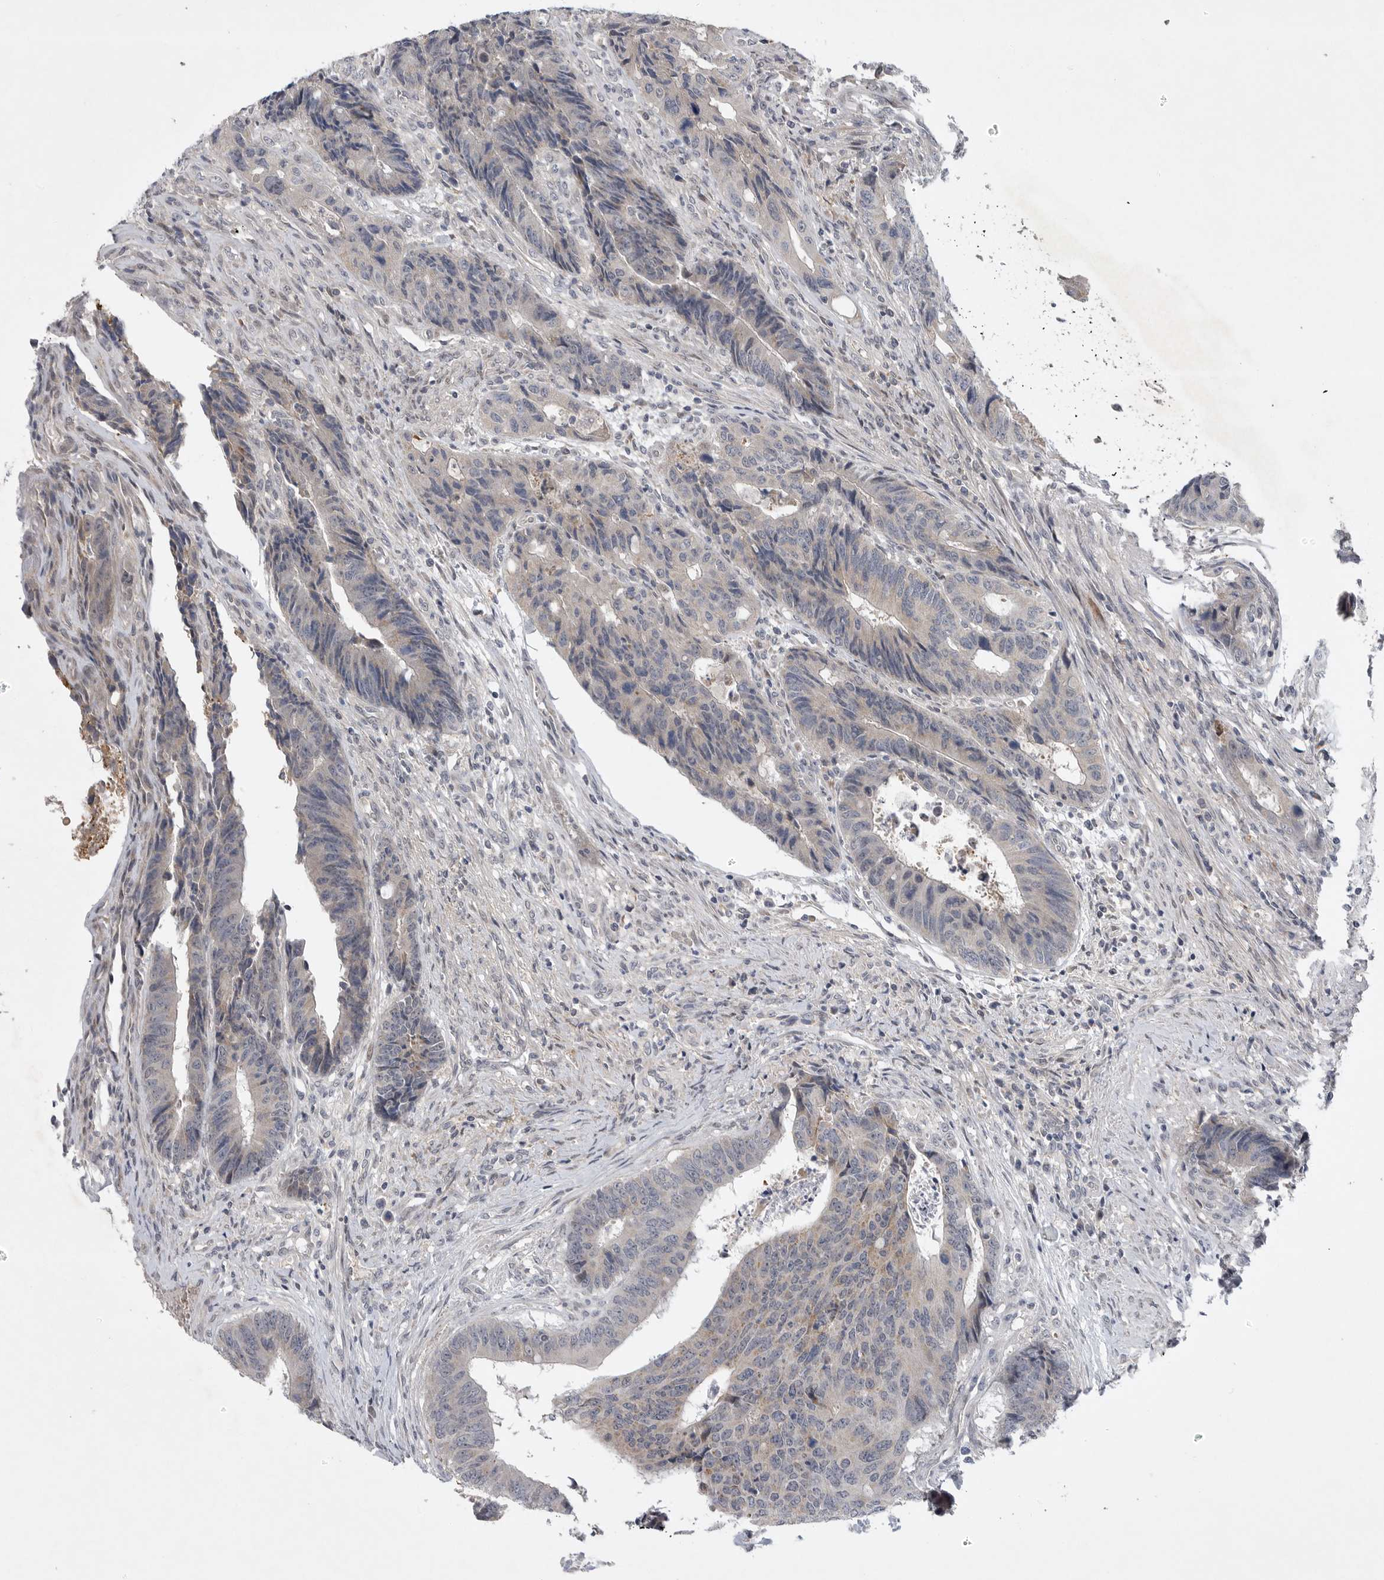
{"staining": {"intensity": "negative", "quantity": "none", "location": "none"}, "tissue": "colorectal cancer", "cell_type": "Tumor cells", "image_type": "cancer", "snomed": [{"axis": "morphology", "description": "Adenocarcinoma, NOS"}, {"axis": "topography", "description": "Rectum"}], "caption": "Image shows no significant protein staining in tumor cells of colorectal adenocarcinoma. (Stains: DAB immunohistochemistry with hematoxylin counter stain, Microscopy: brightfield microscopy at high magnification).", "gene": "FBXO43", "patient": {"sex": "male", "age": 84}}